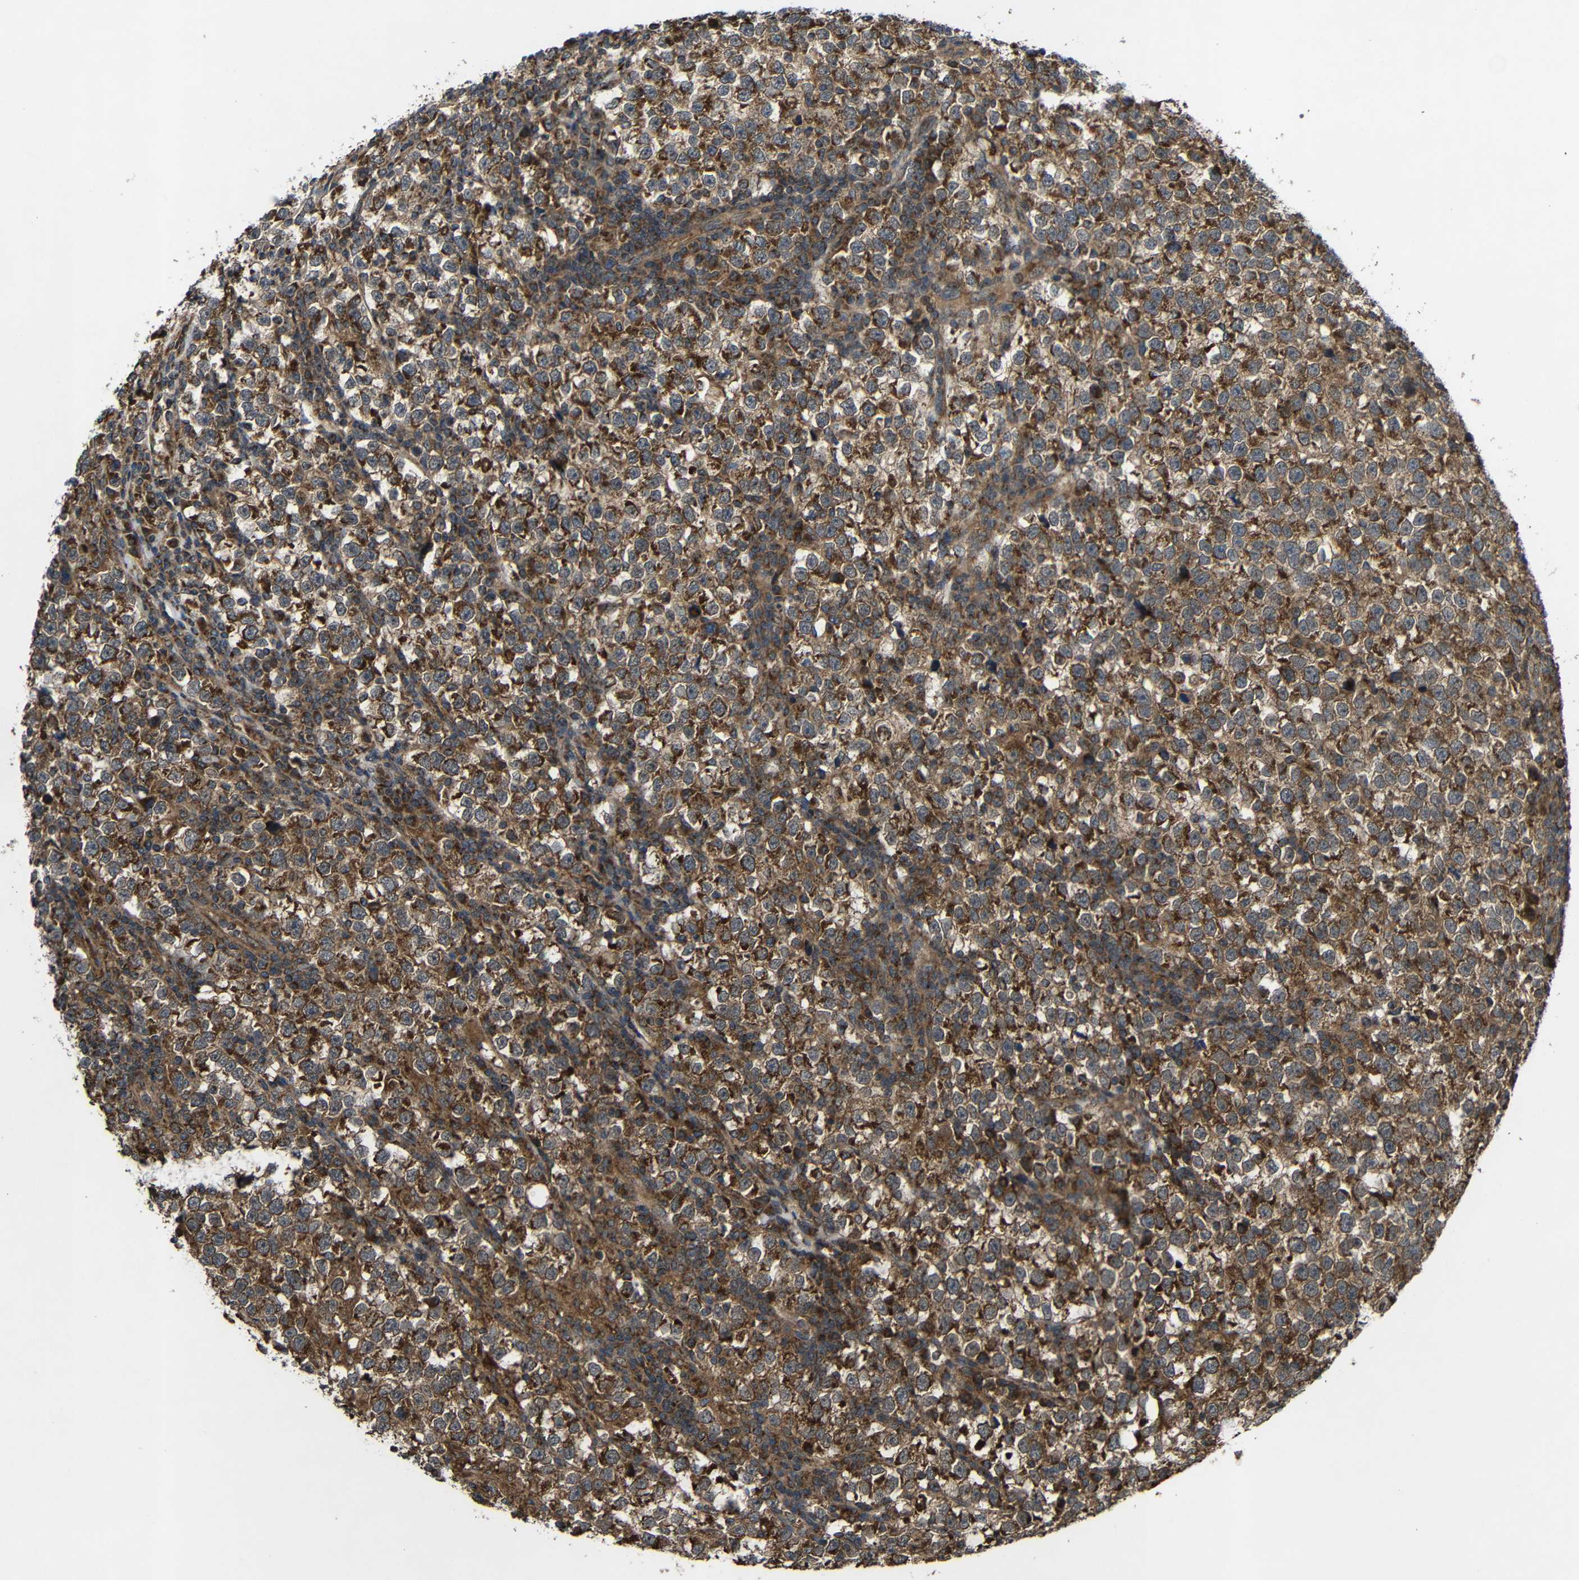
{"staining": {"intensity": "strong", "quantity": ">75%", "location": "cytoplasmic/membranous"}, "tissue": "testis cancer", "cell_type": "Tumor cells", "image_type": "cancer", "snomed": [{"axis": "morphology", "description": "Normal tissue, NOS"}, {"axis": "morphology", "description": "Seminoma, NOS"}, {"axis": "topography", "description": "Testis"}], "caption": "Immunohistochemistry of testis cancer demonstrates high levels of strong cytoplasmic/membranous staining in about >75% of tumor cells.", "gene": "C1GALT1", "patient": {"sex": "male", "age": 43}}